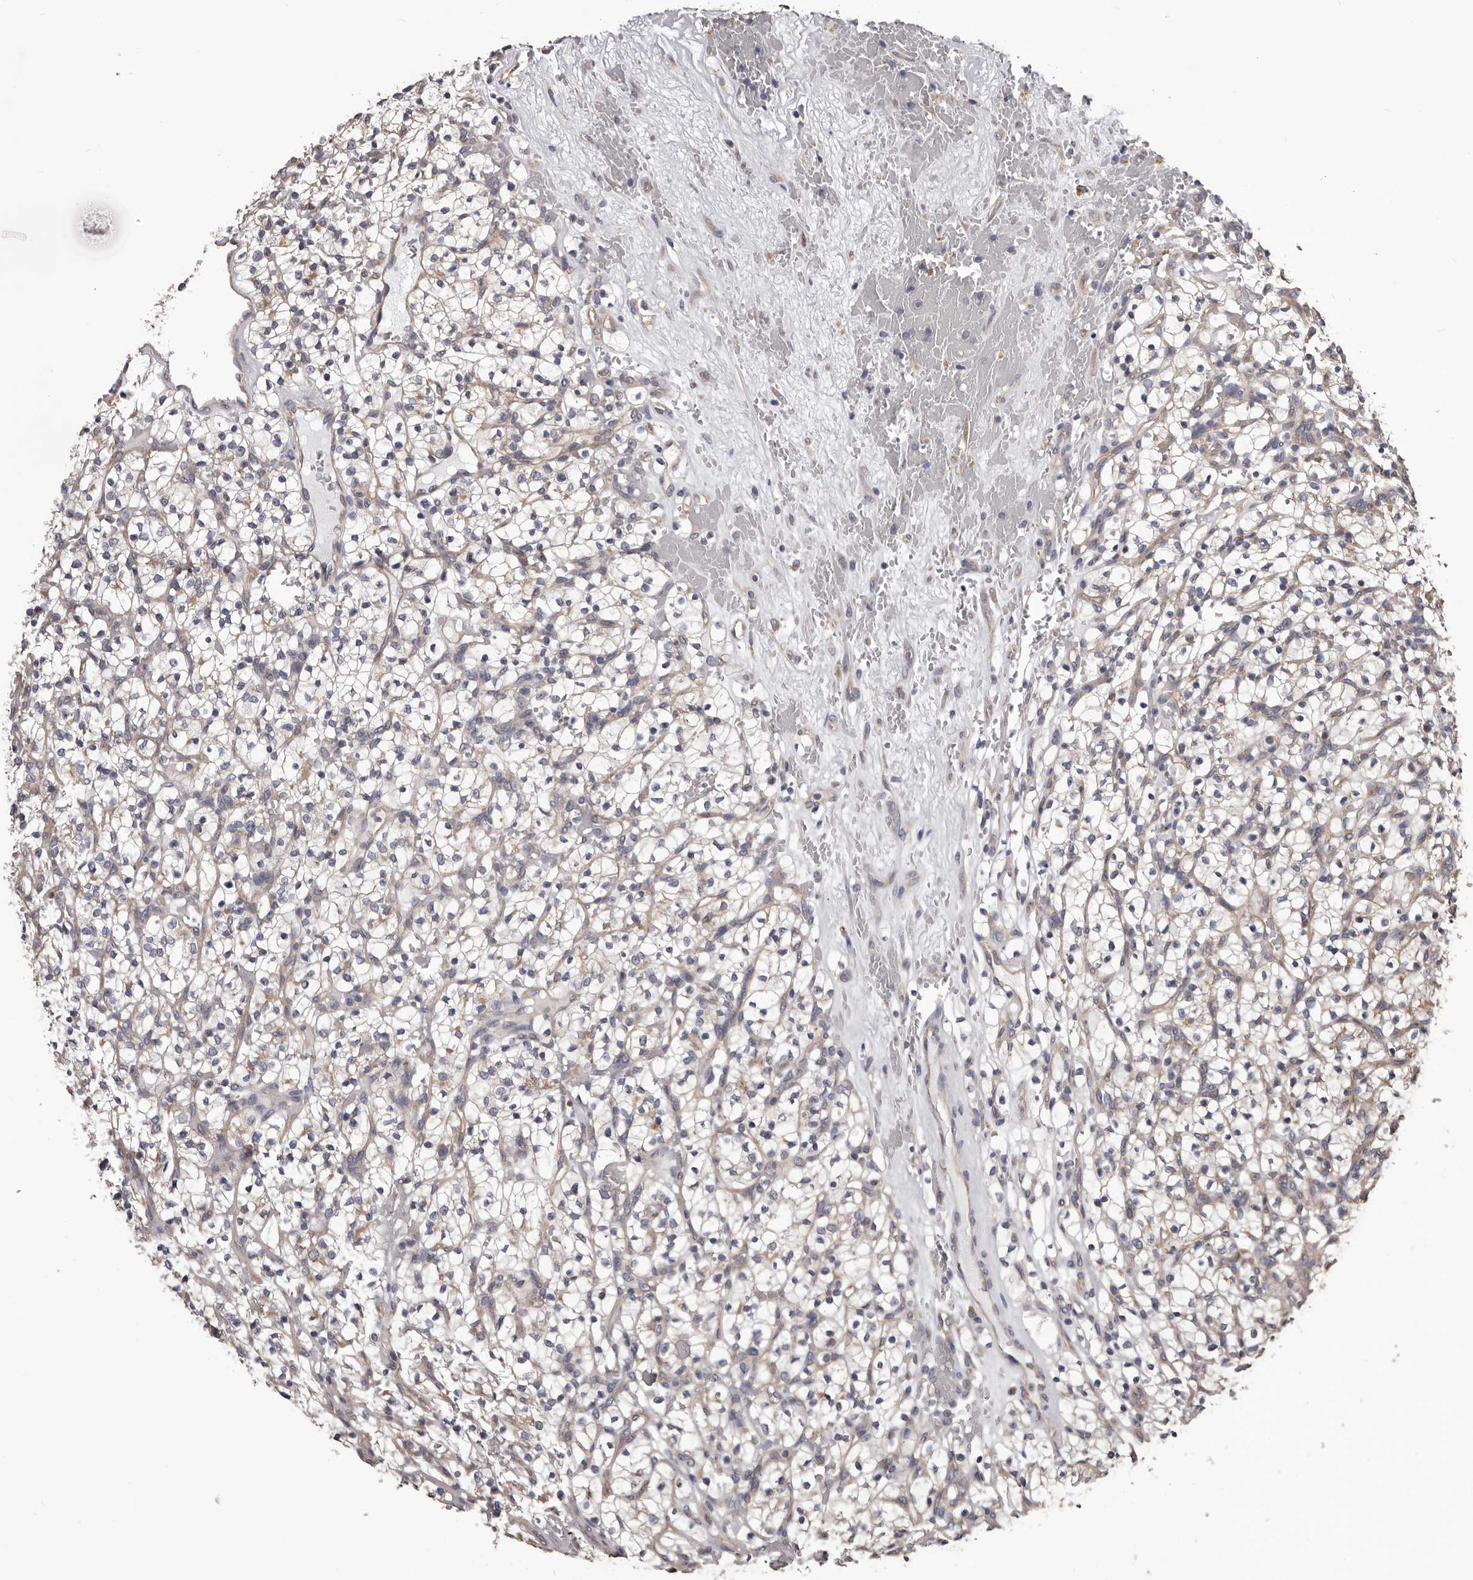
{"staining": {"intensity": "negative", "quantity": "none", "location": "none"}, "tissue": "renal cancer", "cell_type": "Tumor cells", "image_type": "cancer", "snomed": [{"axis": "morphology", "description": "Adenocarcinoma, NOS"}, {"axis": "topography", "description": "Kidney"}], "caption": "There is no significant expression in tumor cells of renal cancer. (DAB (3,3'-diaminobenzidine) immunohistochemistry with hematoxylin counter stain).", "gene": "CEP104", "patient": {"sex": "female", "age": 57}}